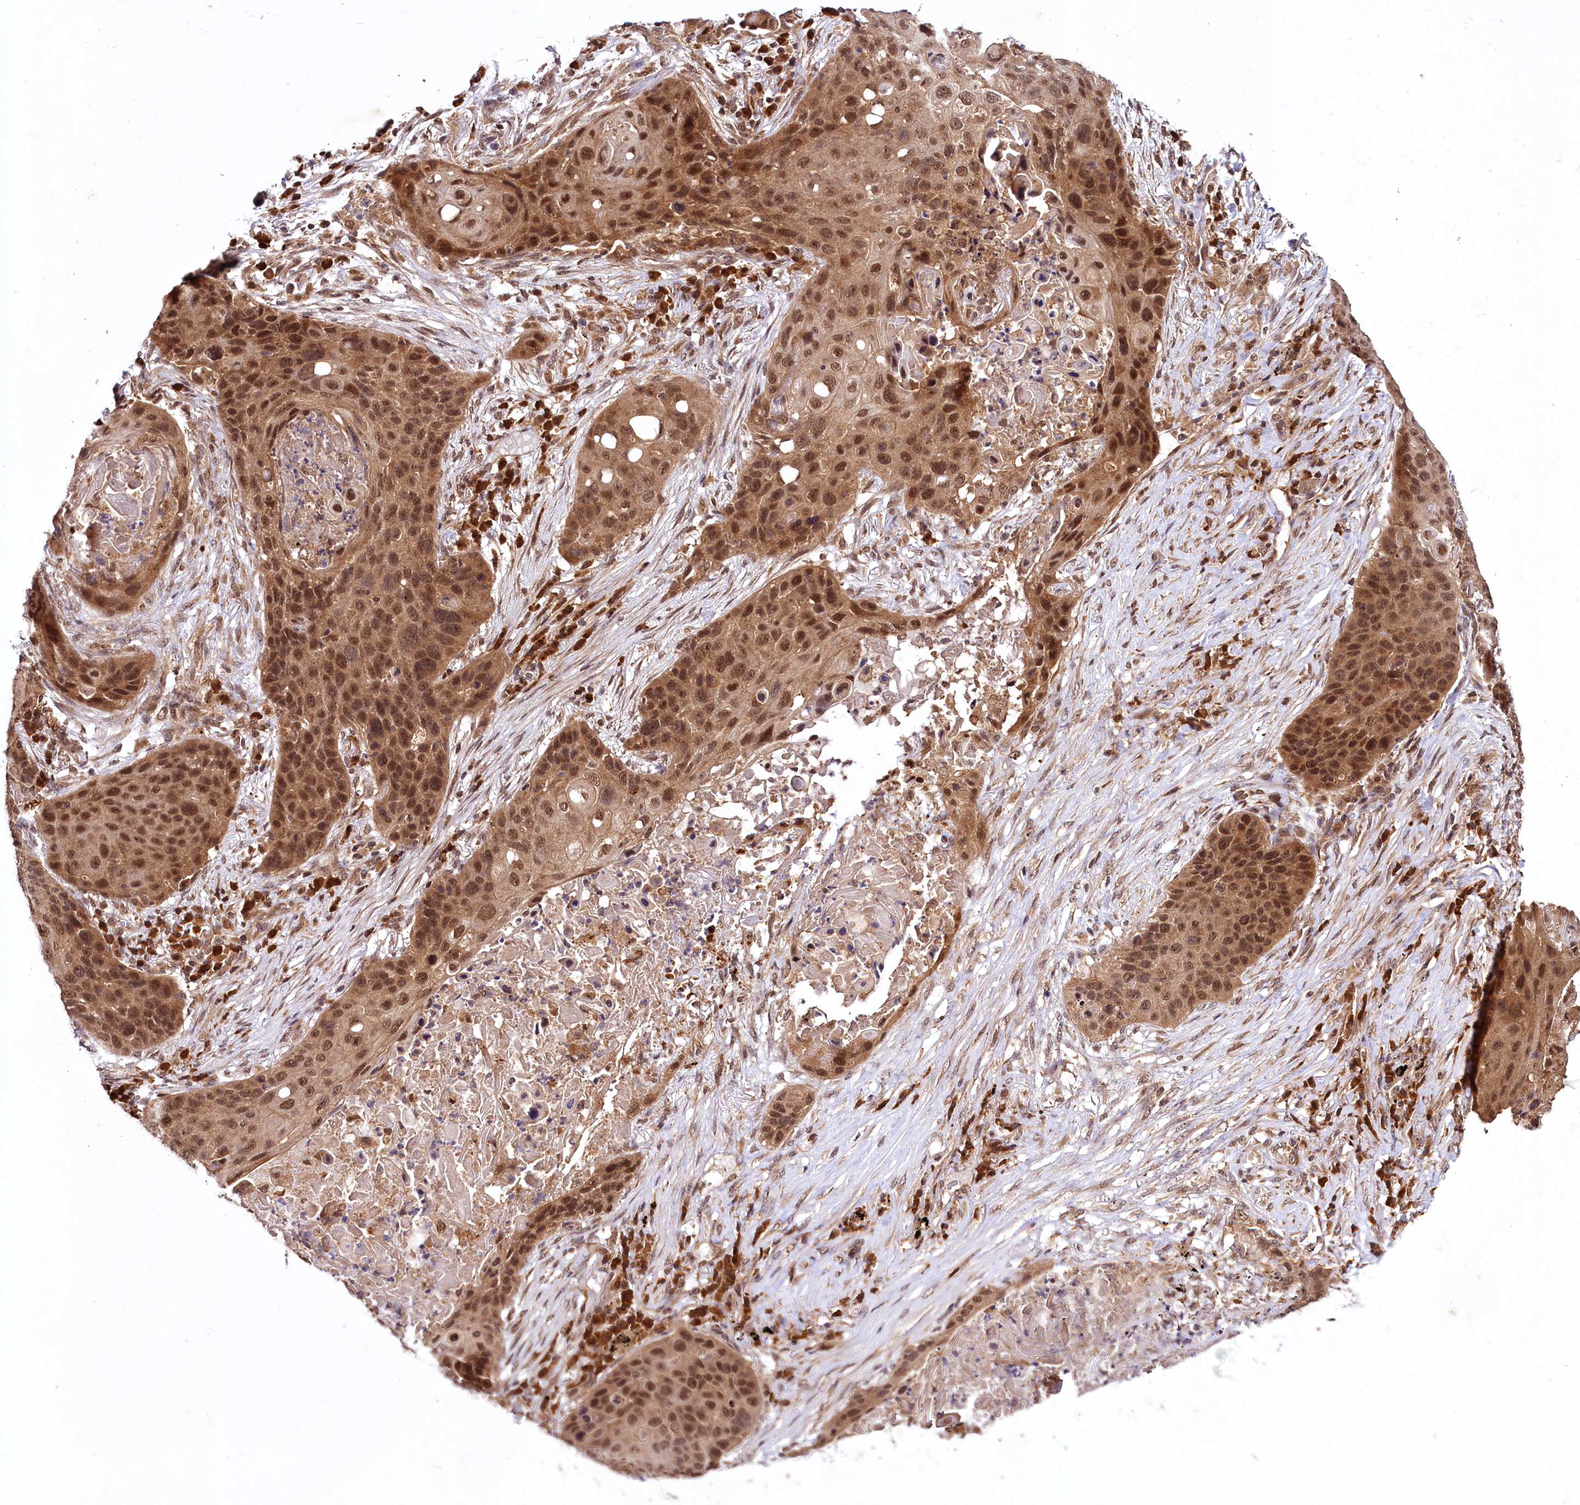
{"staining": {"intensity": "strong", "quantity": ">75%", "location": "cytoplasmic/membranous,nuclear"}, "tissue": "lung cancer", "cell_type": "Tumor cells", "image_type": "cancer", "snomed": [{"axis": "morphology", "description": "Squamous cell carcinoma, NOS"}, {"axis": "topography", "description": "Lung"}], "caption": "Immunohistochemistry (IHC) histopathology image of neoplastic tissue: squamous cell carcinoma (lung) stained using immunohistochemistry demonstrates high levels of strong protein expression localized specifically in the cytoplasmic/membranous and nuclear of tumor cells, appearing as a cytoplasmic/membranous and nuclear brown color.", "gene": "UBE3A", "patient": {"sex": "female", "age": 63}}